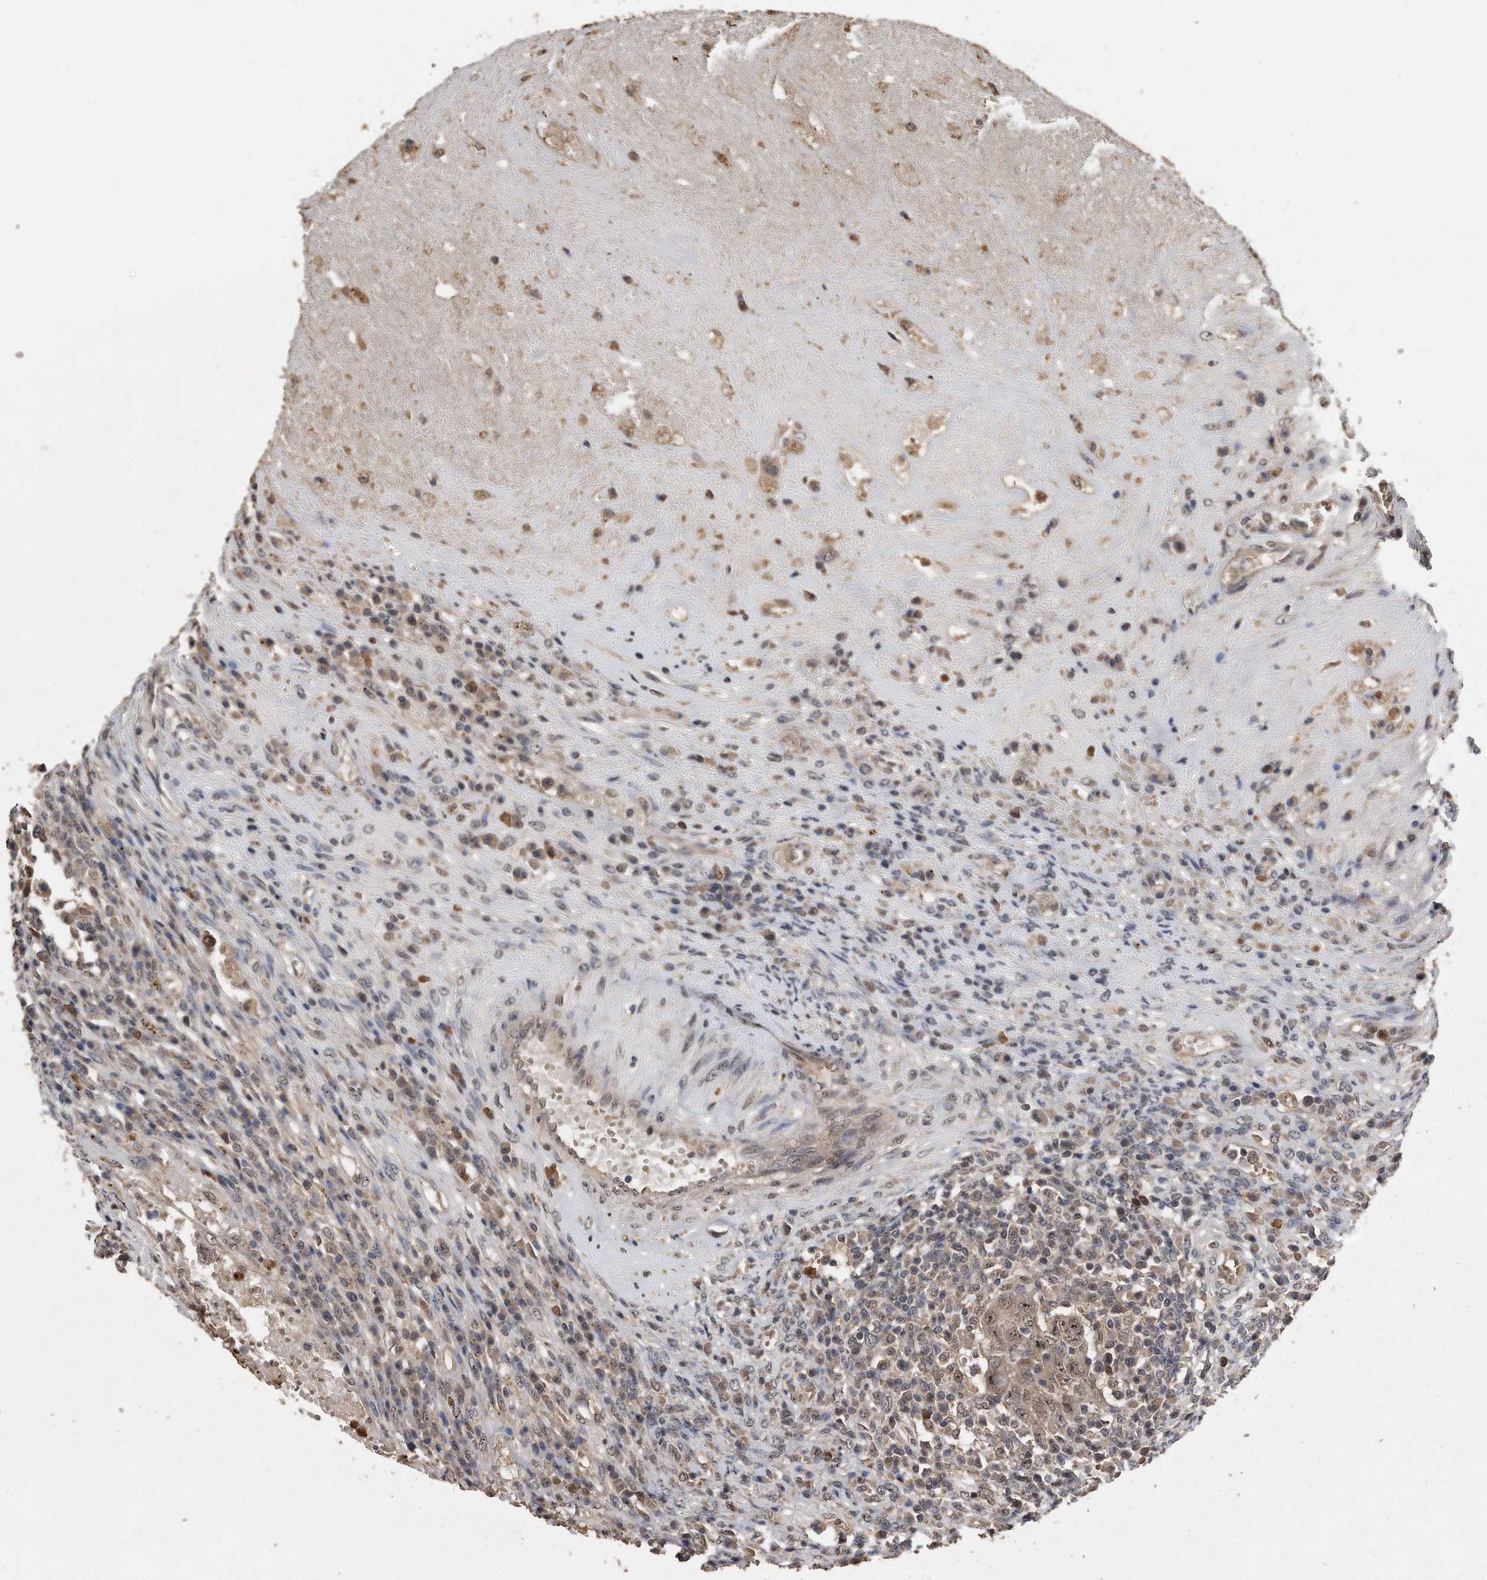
{"staining": {"intensity": "weak", "quantity": "25%-75%", "location": "nuclear"}, "tissue": "testis cancer", "cell_type": "Tumor cells", "image_type": "cancer", "snomed": [{"axis": "morphology", "description": "Carcinoma, Embryonal, NOS"}, {"axis": "topography", "description": "Testis"}], "caption": "IHC of human testis cancer exhibits low levels of weak nuclear positivity in about 25%-75% of tumor cells.", "gene": "PELO", "patient": {"sex": "male", "age": 26}}